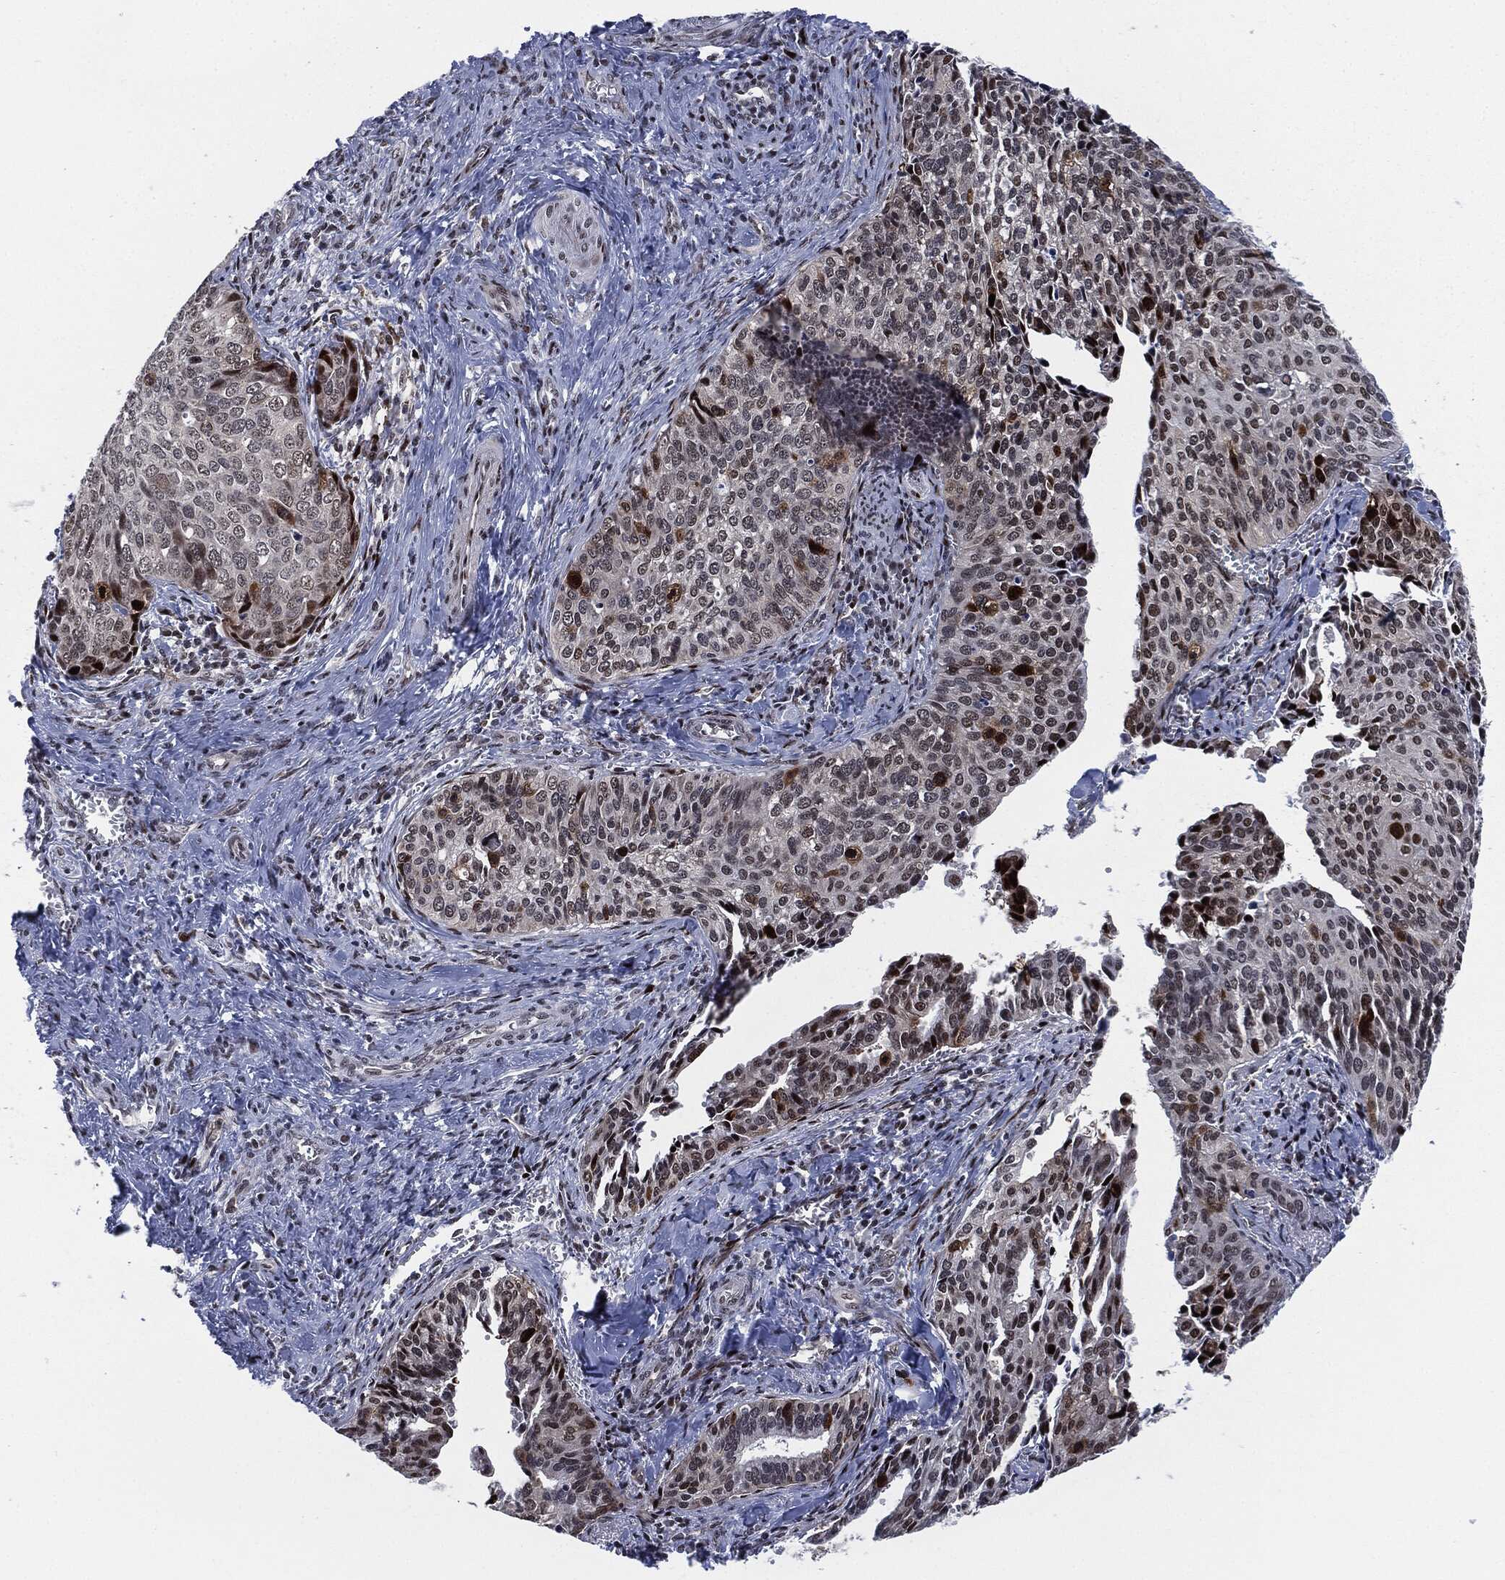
{"staining": {"intensity": "strong", "quantity": "25%-75%", "location": "nuclear"}, "tissue": "cervical cancer", "cell_type": "Tumor cells", "image_type": "cancer", "snomed": [{"axis": "morphology", "description": "Squamous cell carcinoma, NOS"}, {"axis": "topography", "description": "Cervix"}], "caption": "Squamous cell carcinoma (cervical) stained for a protein reveals strong nuclear positivity in tumor cells. (brown staining indicates protein expression, while blue staining denotes nuclei).", "gene": "AKT2", "patient": {"sex": "female", "age": 29}}